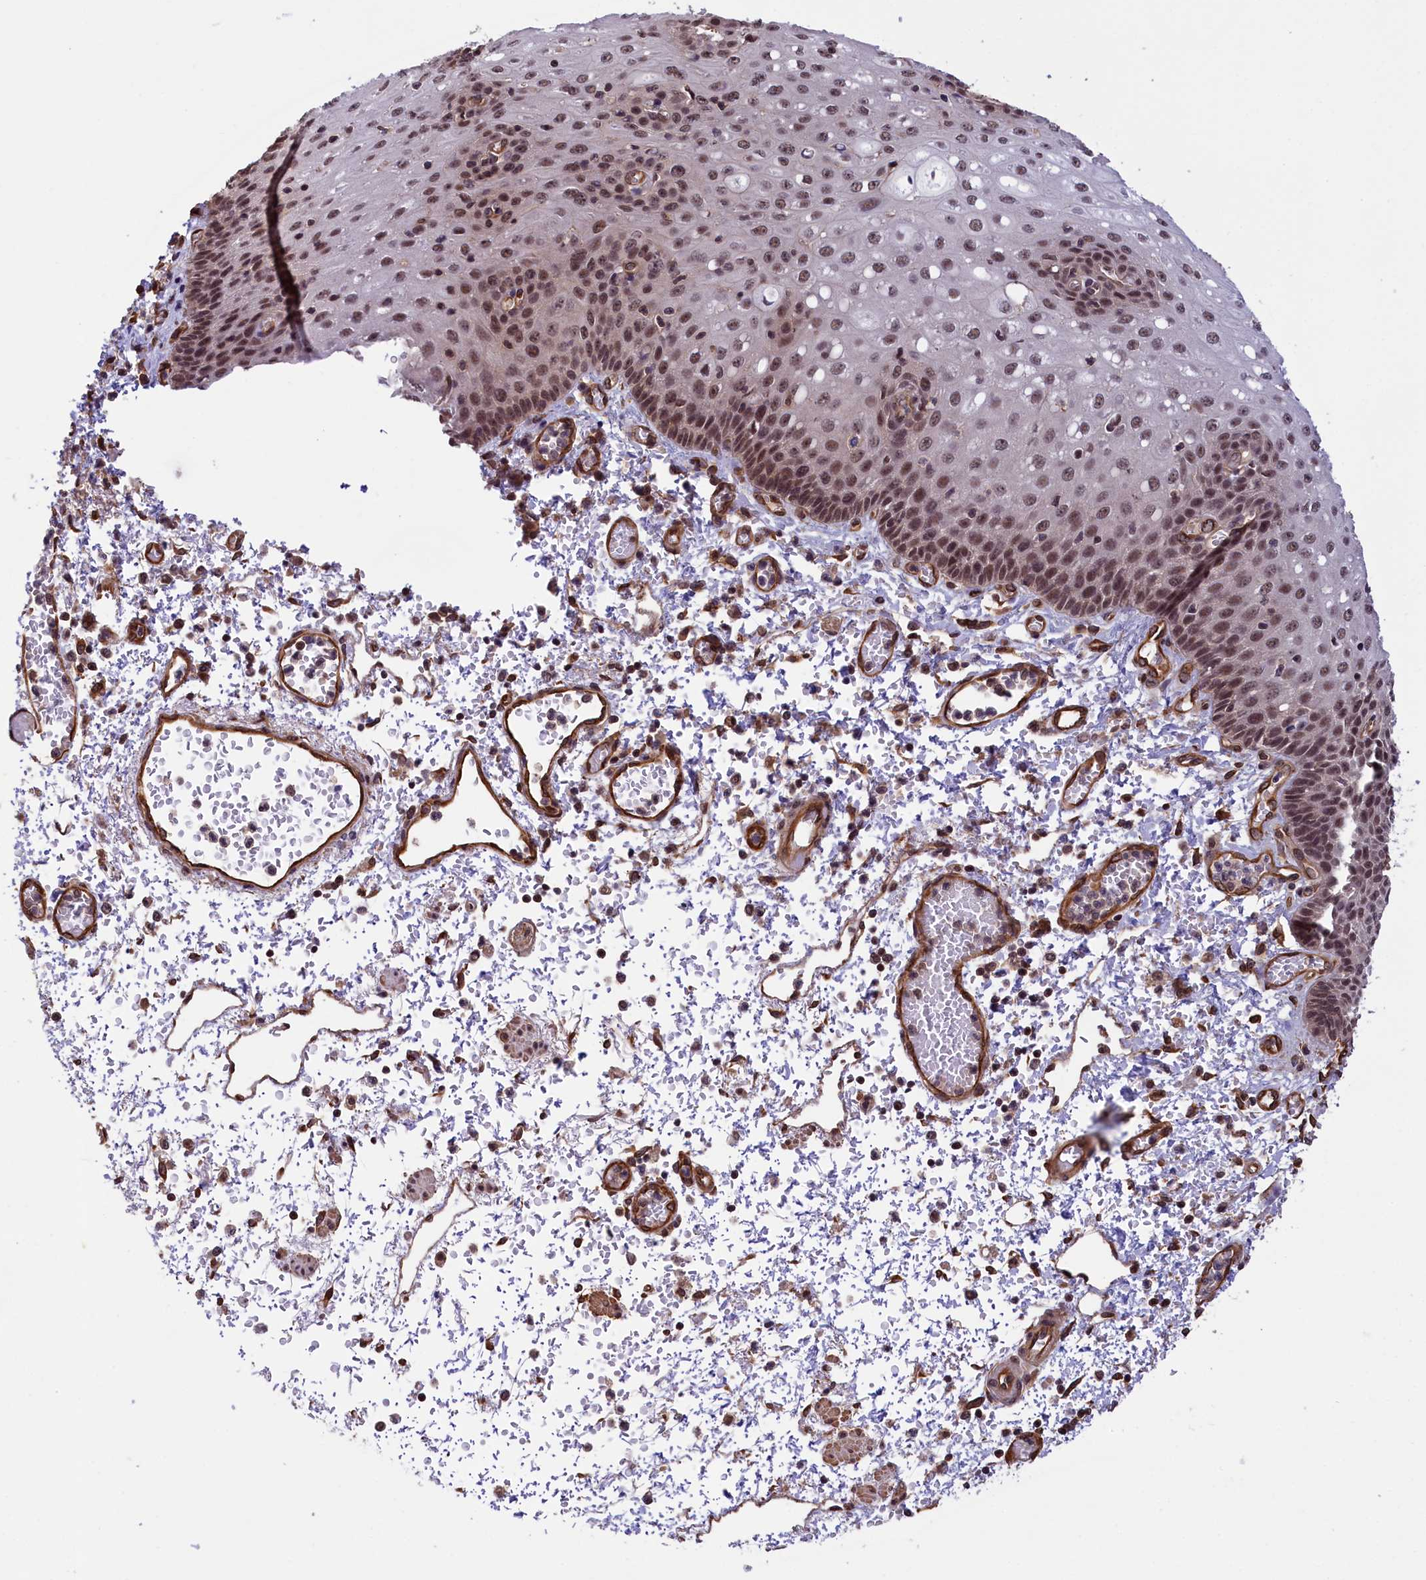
{"staining": {"intensity": "moderate", "quantity": ">75%", "location": "nuclear"}, "tissue": "esophagus", "cell_type": "Squamous epithelial cells", "image_type": "normal", "snomed": [{"axis": "morphology", "description": "Normal tissue, NOS"}, {"axis": "topography", "description": "Esophagus"}], "caption": "DAB (3,3'-diaminobenzidine) immunohistochemical staining of normal human esophagus exhibits moderate nuclear protein staining in about >75% of squamous epithelial cells.", "gene": "ZC3H4", "patient": {"sex": "male", "age": 81}}